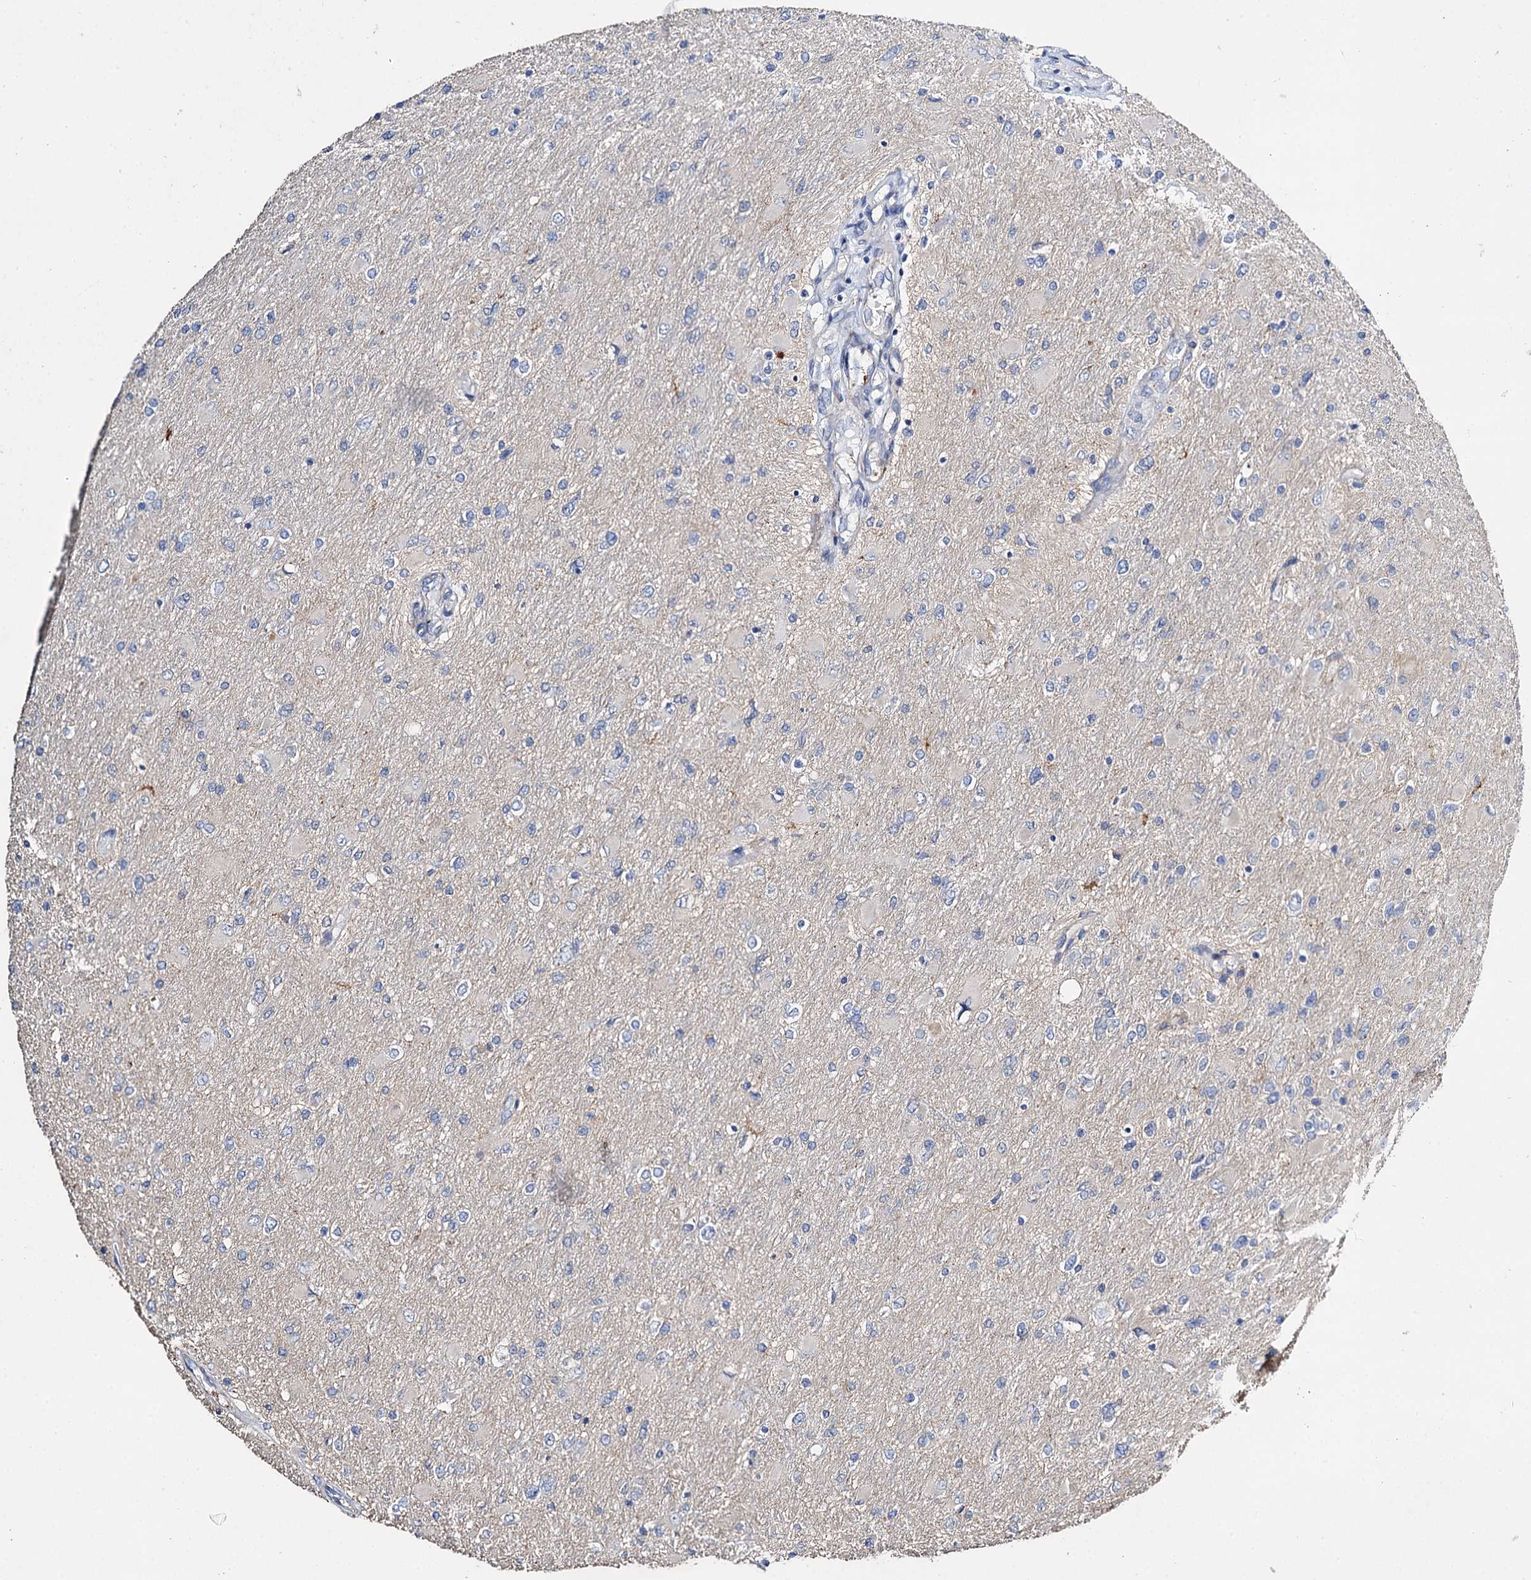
{"staining": {"intensity": "negative", "quantity": "none", "location": "none"}, "tissue": "glioma", "cell_type": "Tumor cells", "image_type": "cancer", "snomed": [{"axis": "morphology", "description": "Glioma, malignant, High grade"}, {"axis": "topography", "description": "Cerebral cortex"}], "caption": "Immunohistochemistry (IHC) of human glioma shows no expression in tumor cells.", "gene": "DNAH6", "patient": {"sex": "female", "age": 36}}